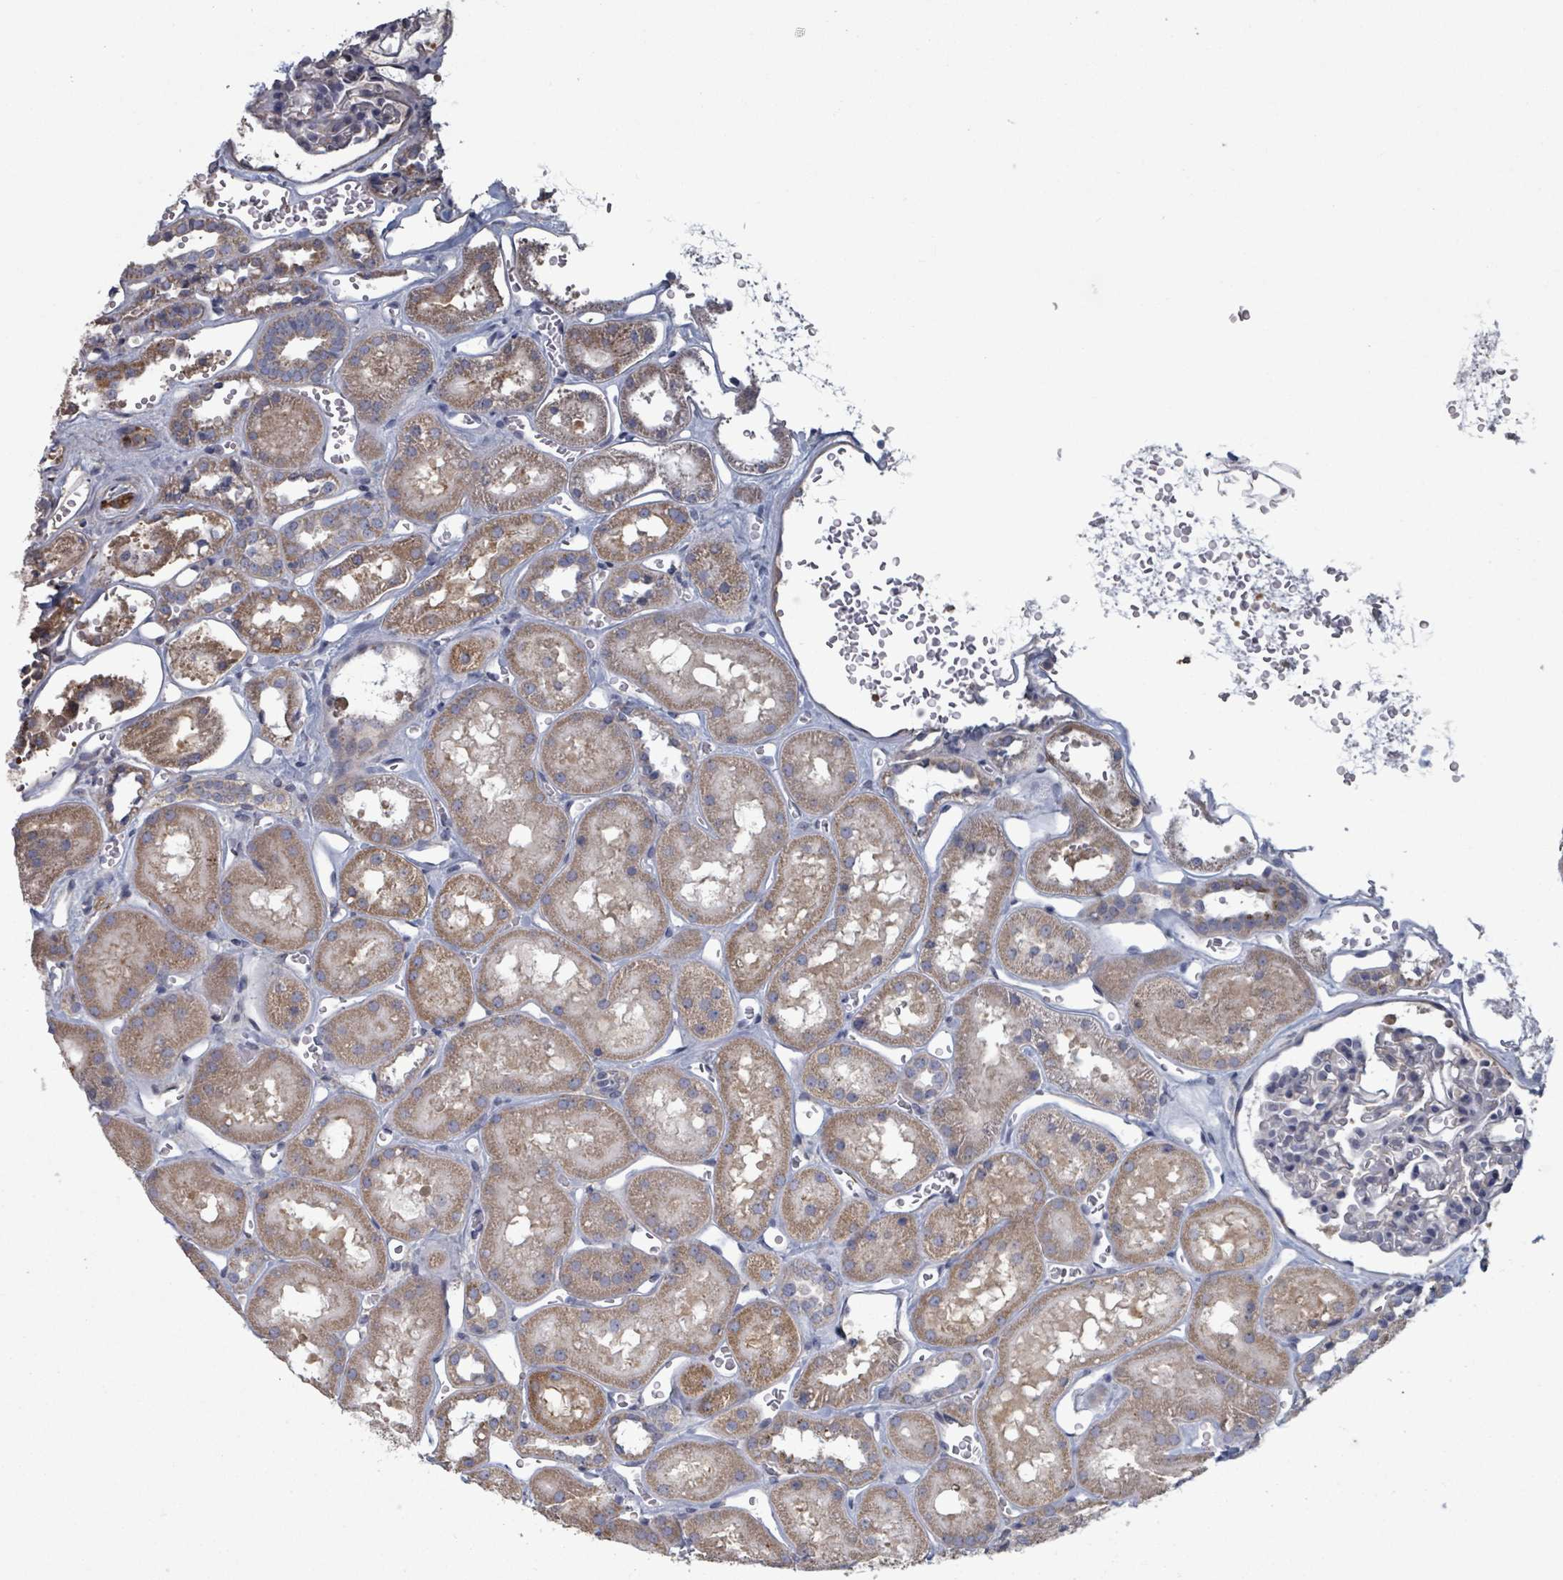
{"staining": {"intensity": "negative", "quantity": "none", "location": "none"}, "tissue": "kidney", "cell_type": "Cells in glomeruli", "image_type": "normal", "snomed": [{"axis": "morphology", "description": "Normal tissue, NOS"}, {"axis": "topography", "description": "Kidney"}], "caption": "An immunohistochemistry (IHC) histopathology image of unremarkable kidney is shown. There is no staining in cells in glomeruli of kidney. (Immunohistochemistry (ihc), brightfield microscopy, high magnification).", "gene": "ADCK1", "patient": {"sex": "female", "age": 41}}